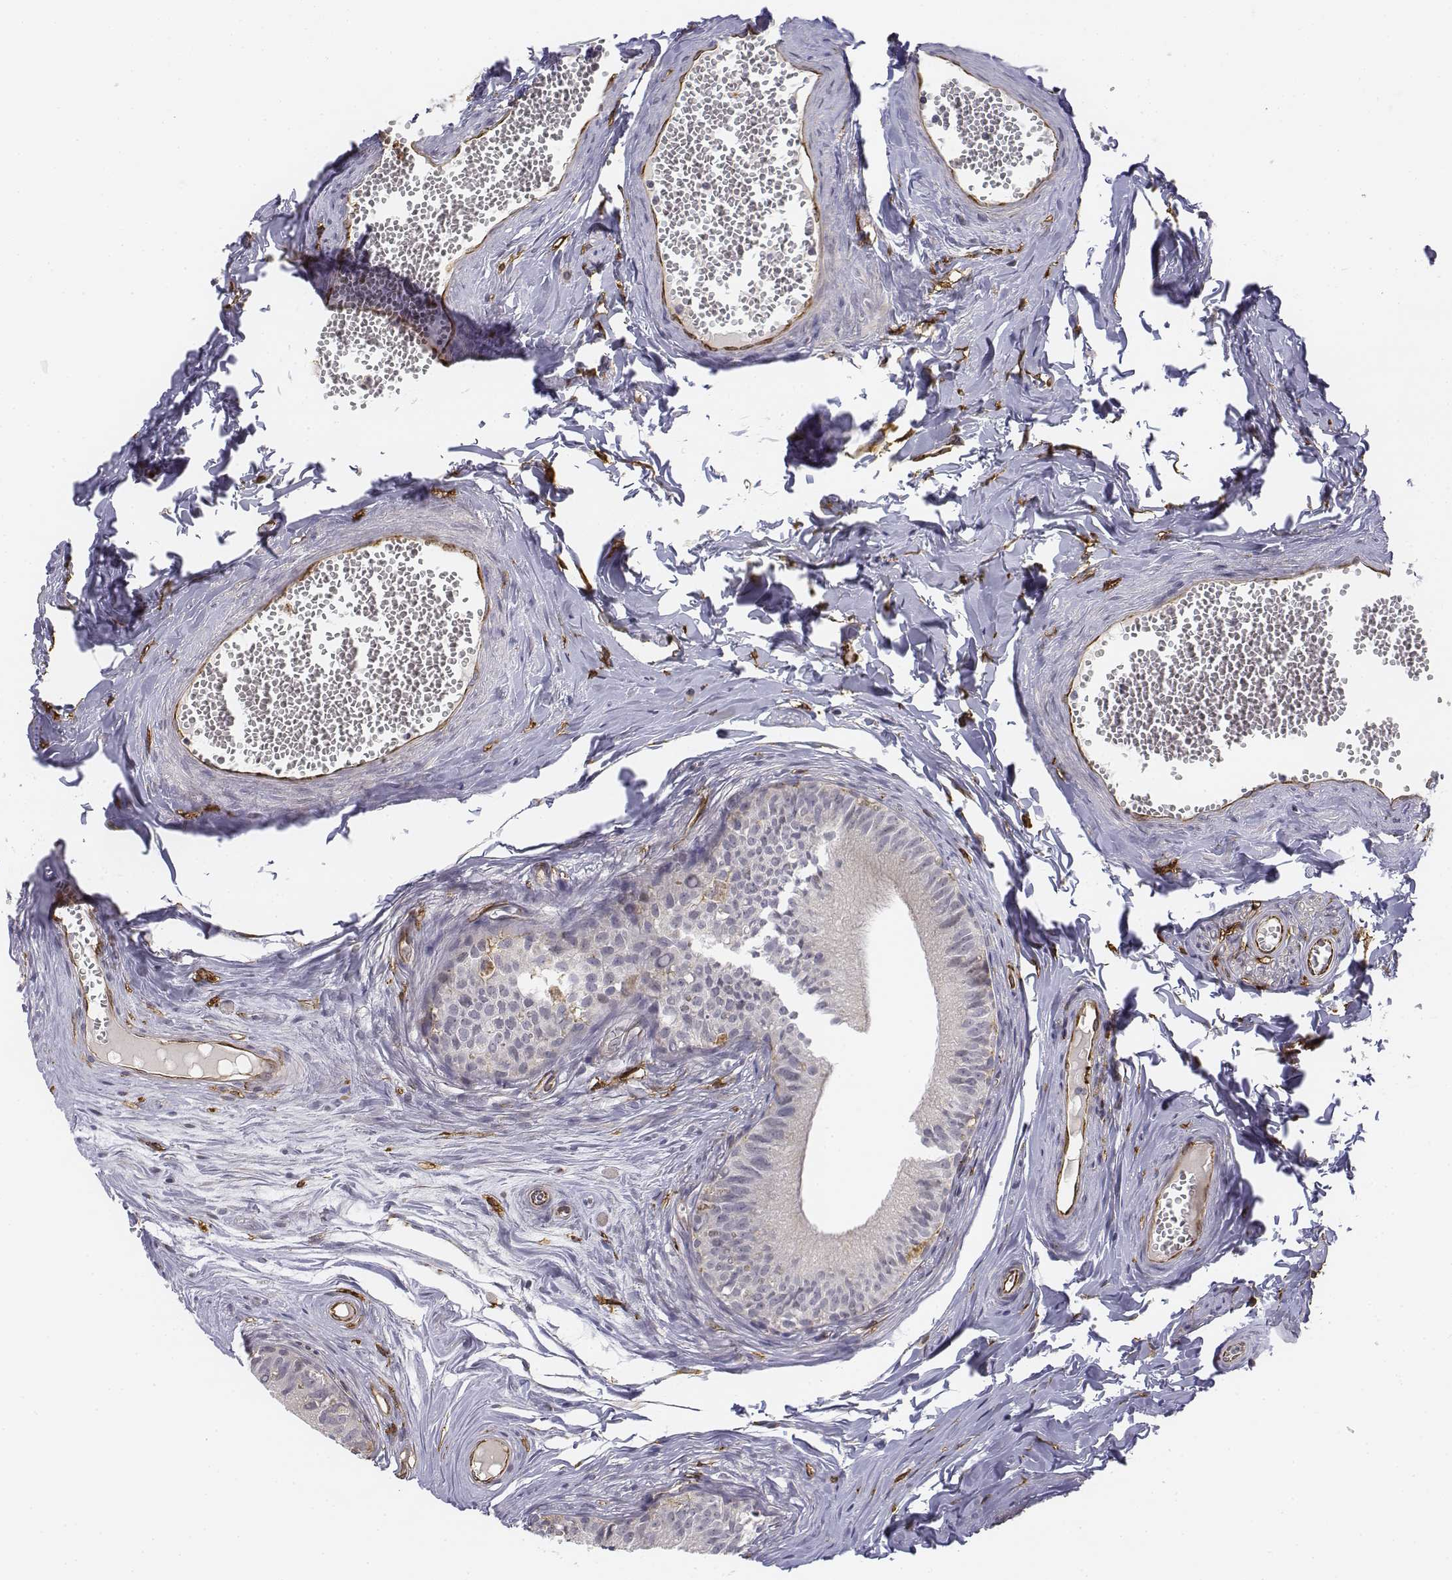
{"staining": {"intensity": "negative", "quantity": "none", "location": "none"}, "tissue": "epididymis", "cell_type": "Glandular cells", "image_type": "normal", "snomed": [{"axis": "morphology", "description": "Normal tissue, NOS"}, {"axis": "topography", "description": "Epididymis"}], "caption": "High power microscopy histopathology image of an IHC micrograph of benign epididymis, revealing no significant expression in glandular cells.", "gene": "CD14", "patient": {"sex": "male", "age": 45}}